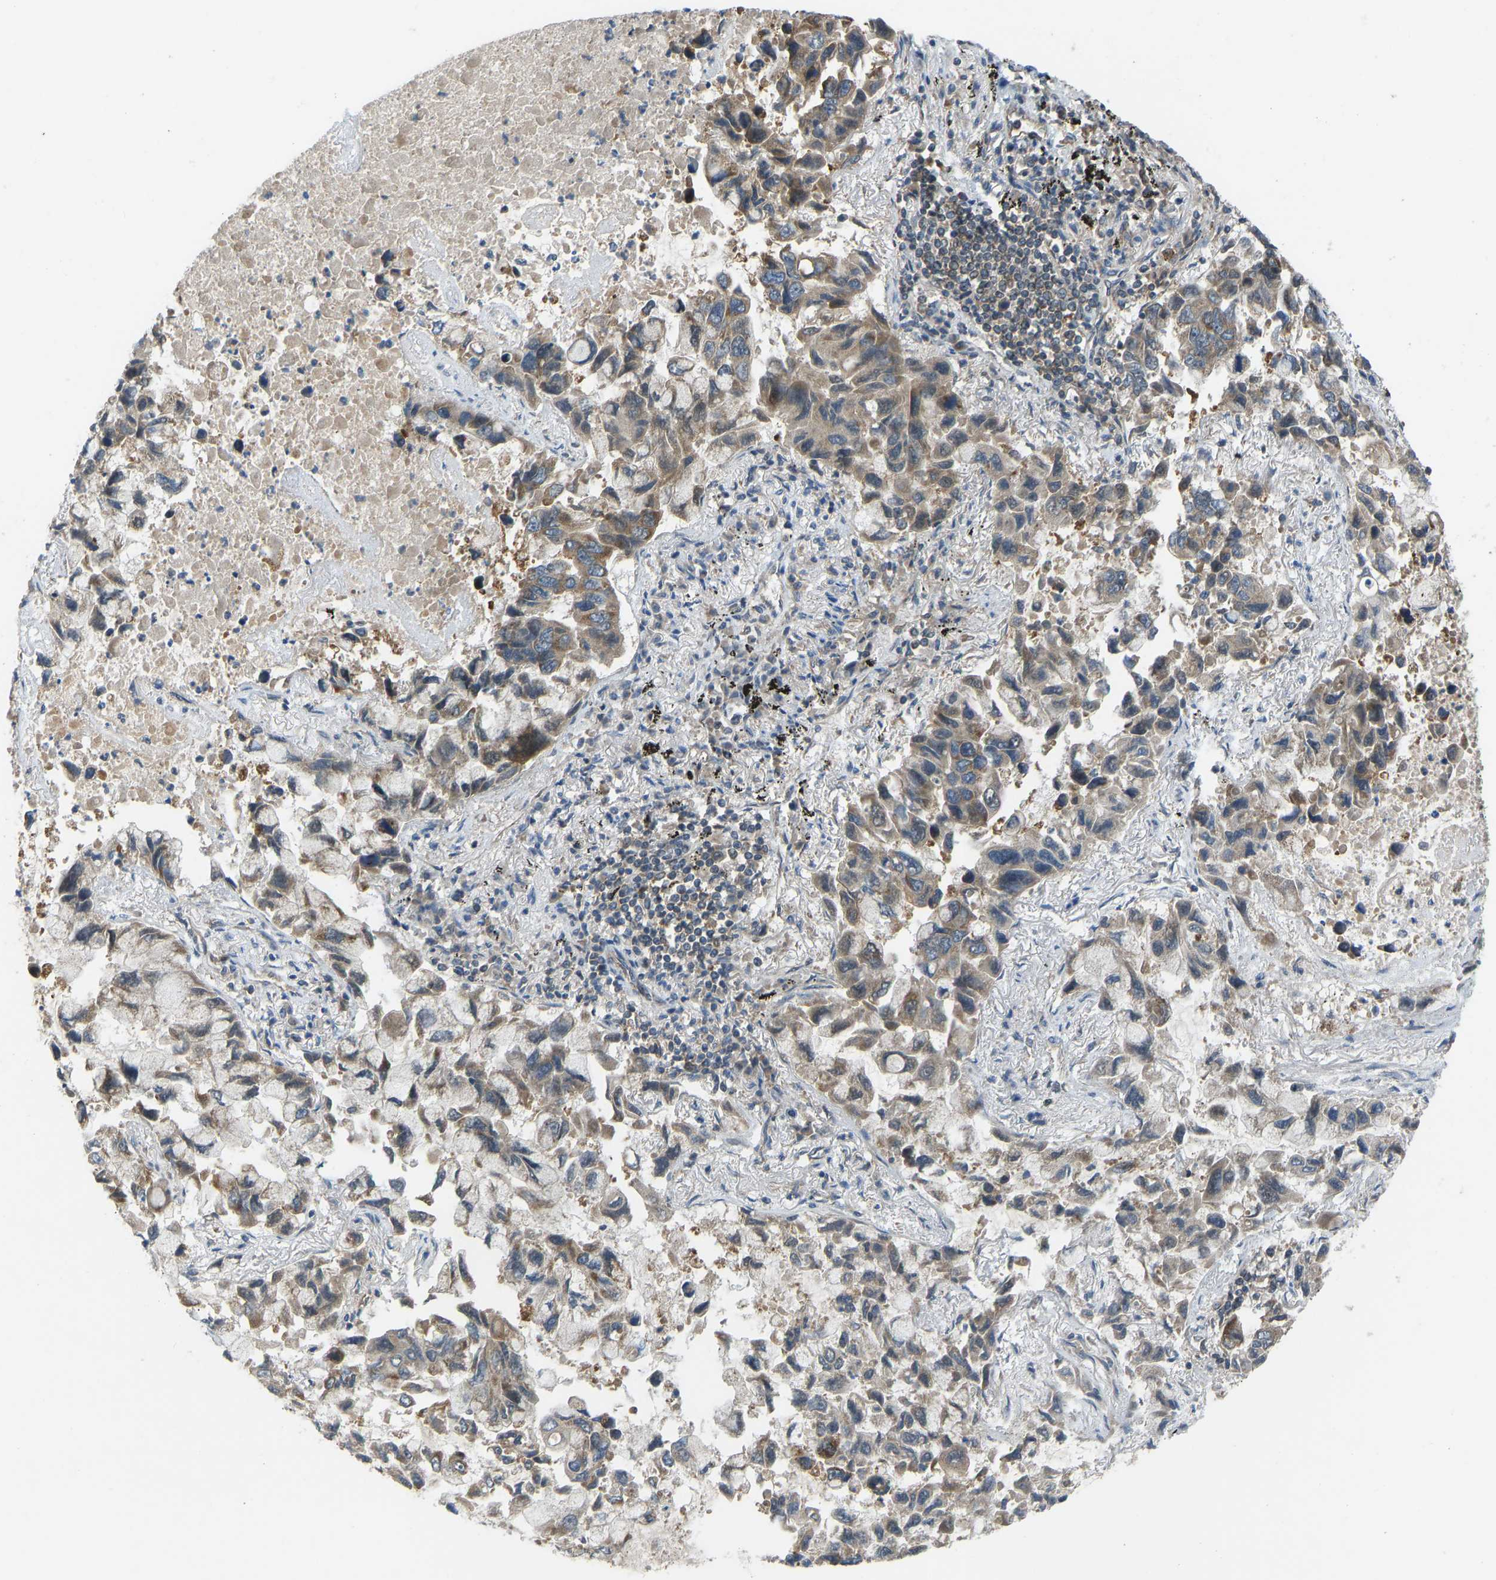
{"staining": {"intensity": "moderate", "quantity": "25%-75%", "location": "cytoplasmic/membranous"}, "tissue": "lung cancer", "cell_type": "Tumor cells", "image_type": "cancer", "snomed": [{"axis": "morphology", "description": "Adenocarcinoma, NOS"}, {"axis": "topography", "description": "Lung"}], "caption": "There is medium levels of moderate cytoplasmic/membranous expression in tumor cells of lung cancer (adenocarcinoma), as demonstrated by immunohistochemical staining (brown color).", "gene": "CCT8", "patient": {"sex": "male", "age": 64}}